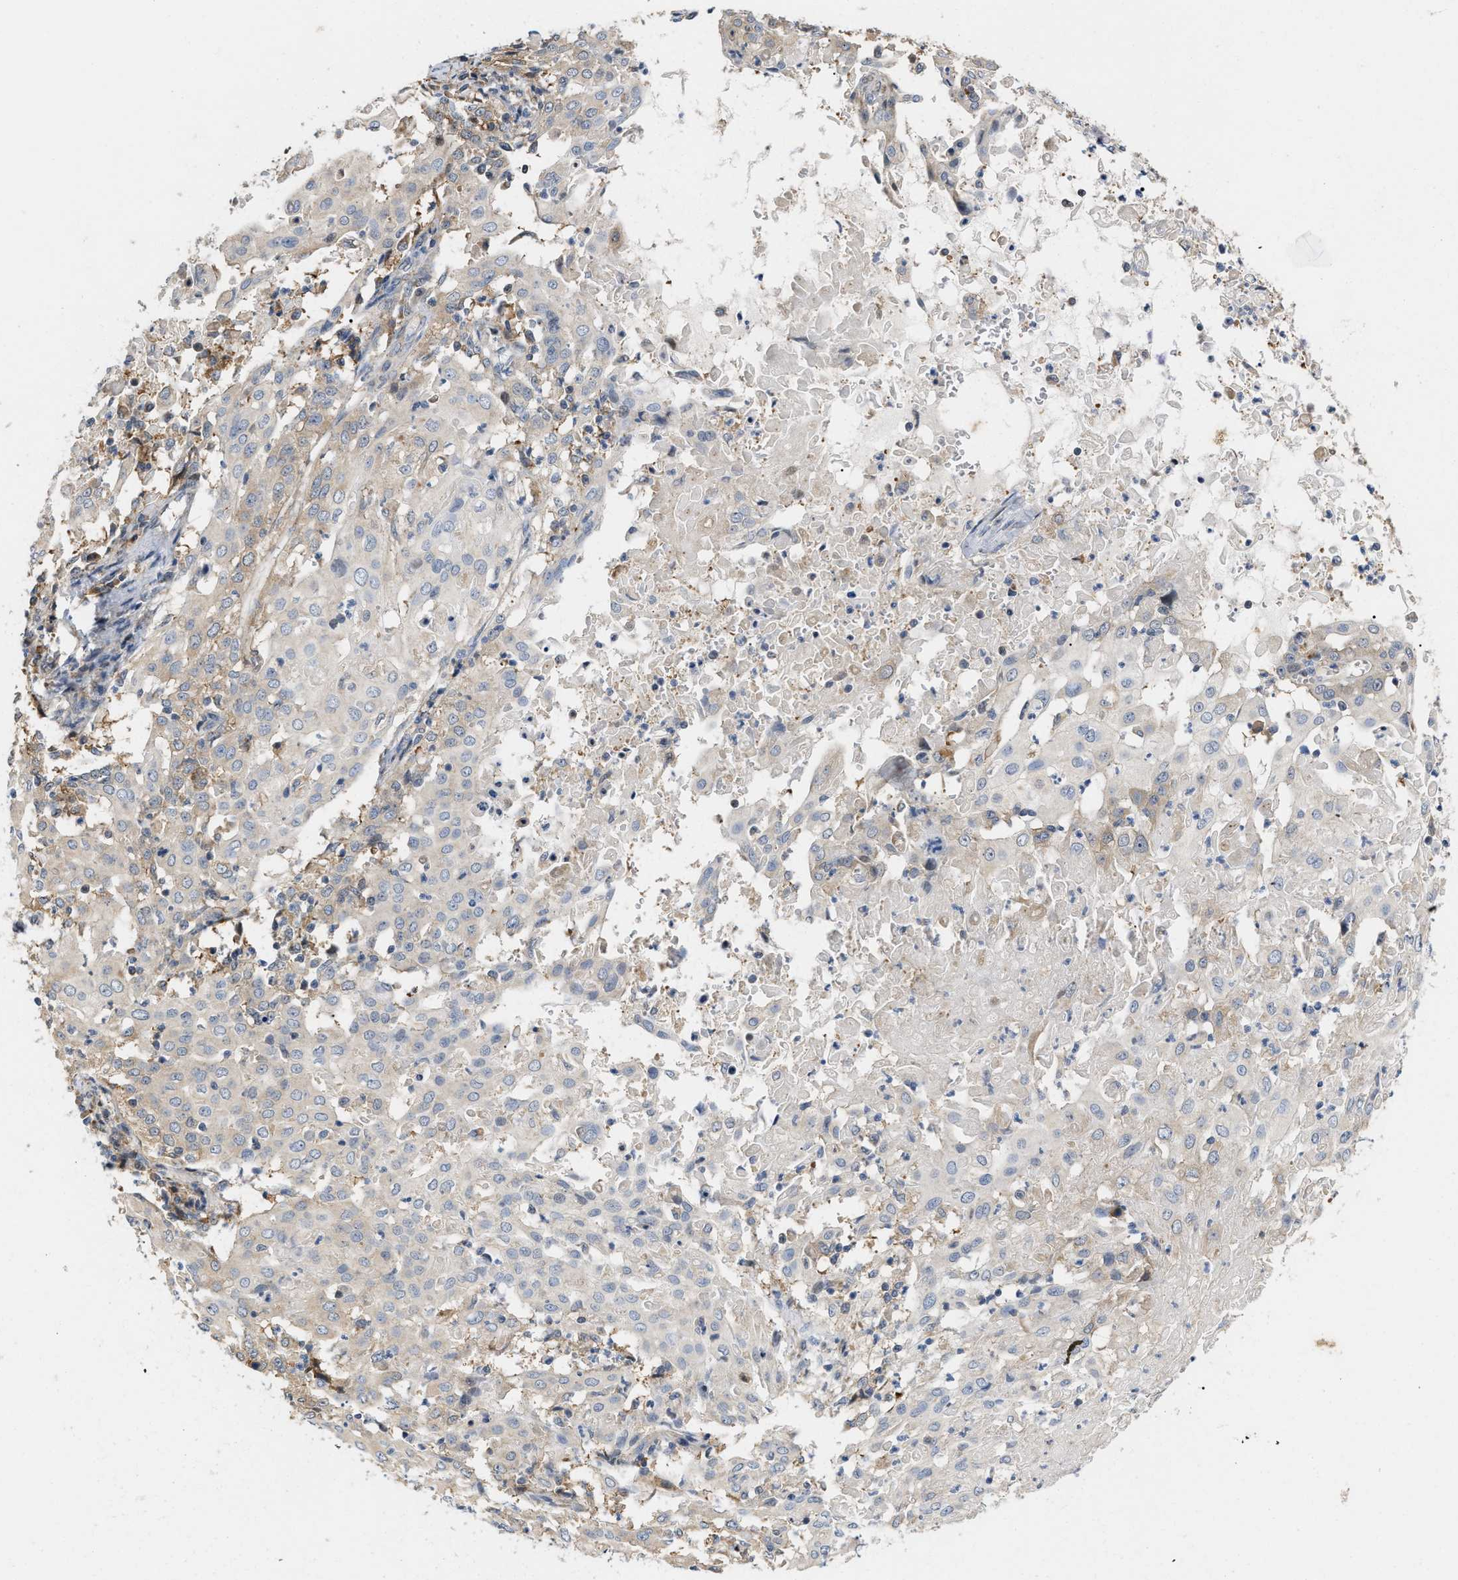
{"staining": {"intensity": "weak", "quantity": "<25%", "location": "cytoplasmic/membranous"}, "tissue": "cervical cancer", "cell_type": "Tumor cells", "image_type": "cancer", "snomed": [{"axis": "morphology", "description": "Squamous cell carcinoma, NOS"}, {"axis": "topography", "description": "Cervix"}], "caption": "Immunohistochemistry (IHC) of cervical cancer displays no expression in tumor cells.", "gene": "CSNK1A1", "patient": {"sex": "female", "age": 39}}